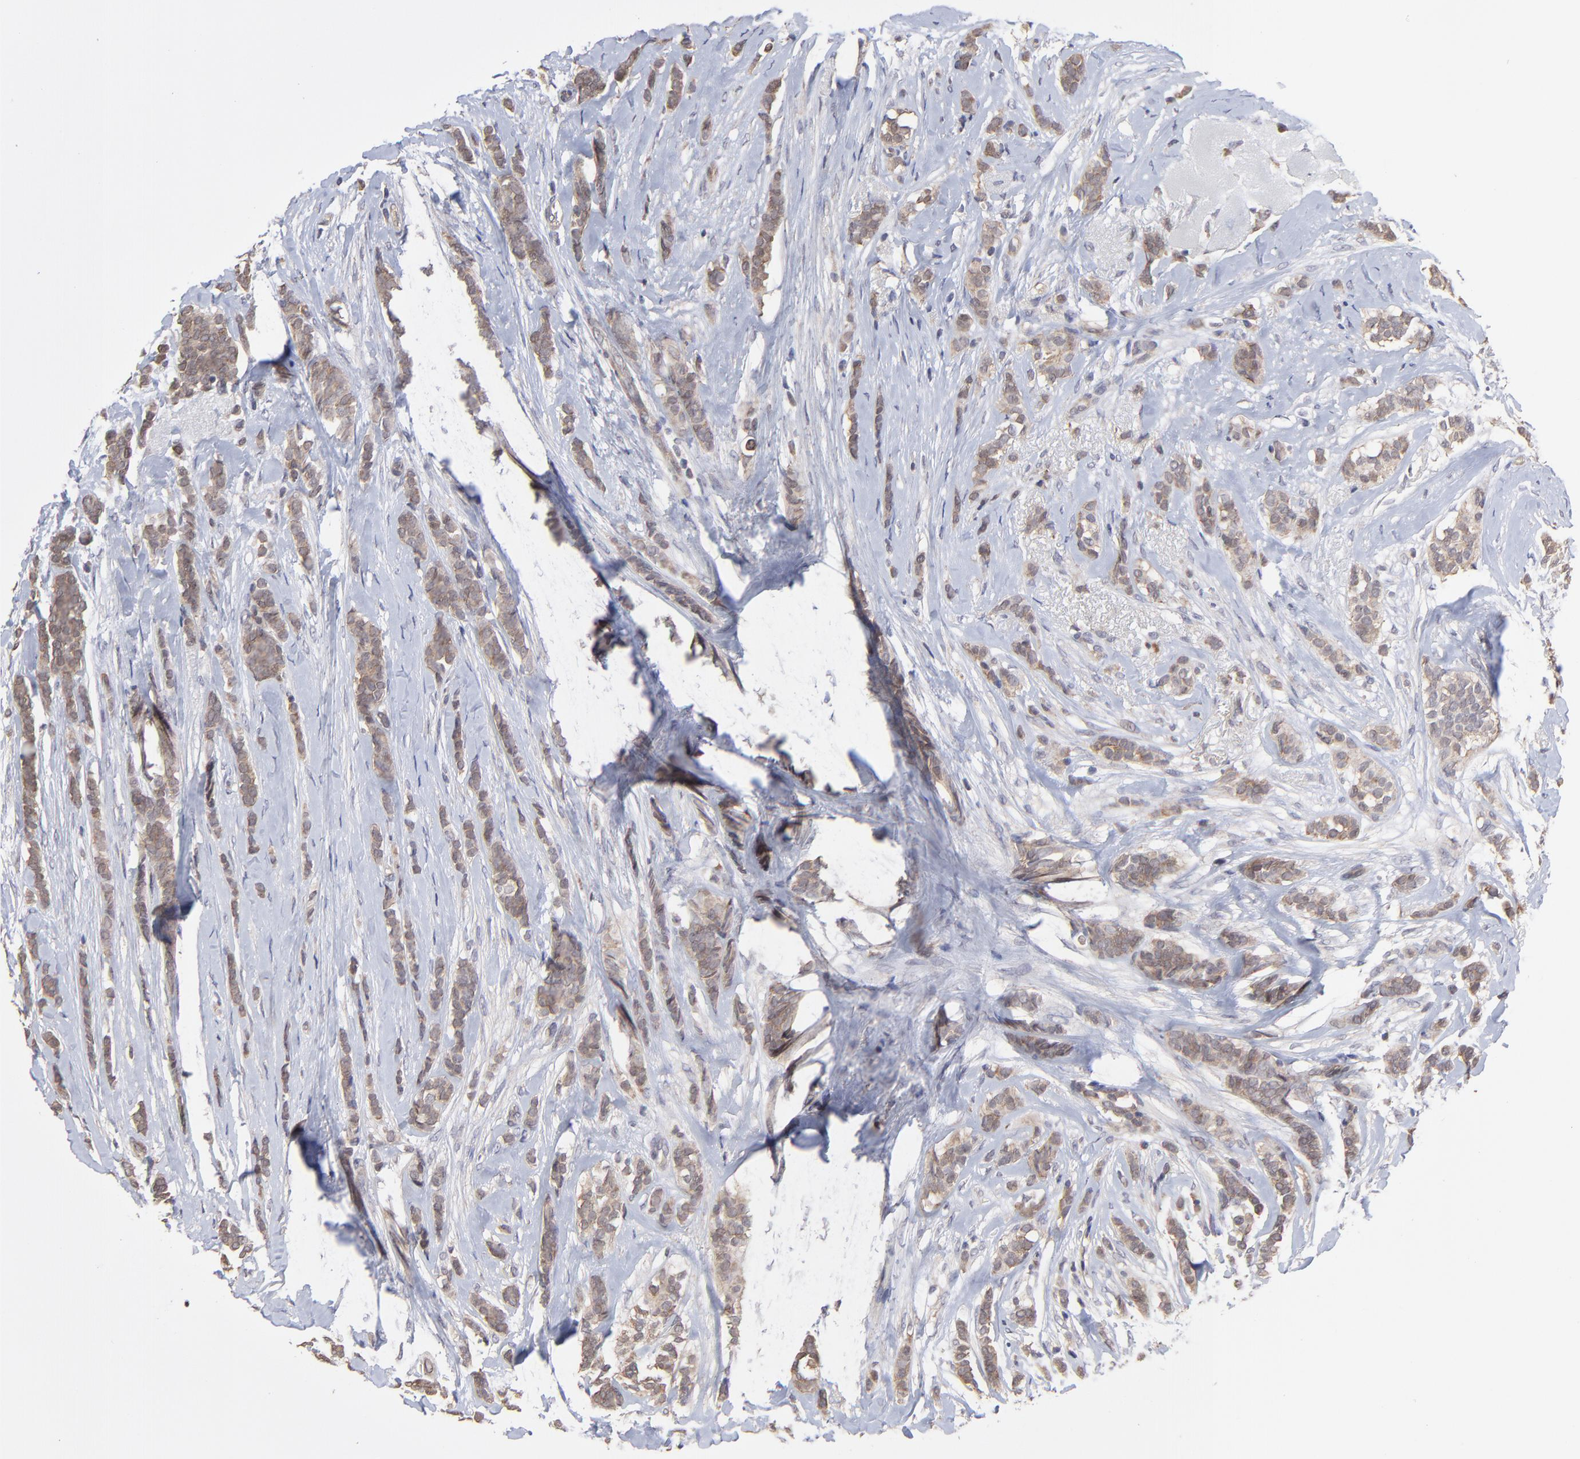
{"staining": {"intensity": "weak", "quantity": ">75%", "location": "cytoplasmic/membranous"}, "tissue": "breast cancer", "cell_type": "Tumor cells", "image_type": "cancer", "snomed": [{"axis": "morphology", "description": "Lobular carcinoma"}, {"axis": "topography", "description": "Breast"}], "caption": "Breast cancer stained with immunohistochemistry (IHC) demonstrates weak cytoplasmic/membranous staining in approximately >75% of tumor cells.", "gene": "GART", "patient": {"sex": "female", "age": 56}}